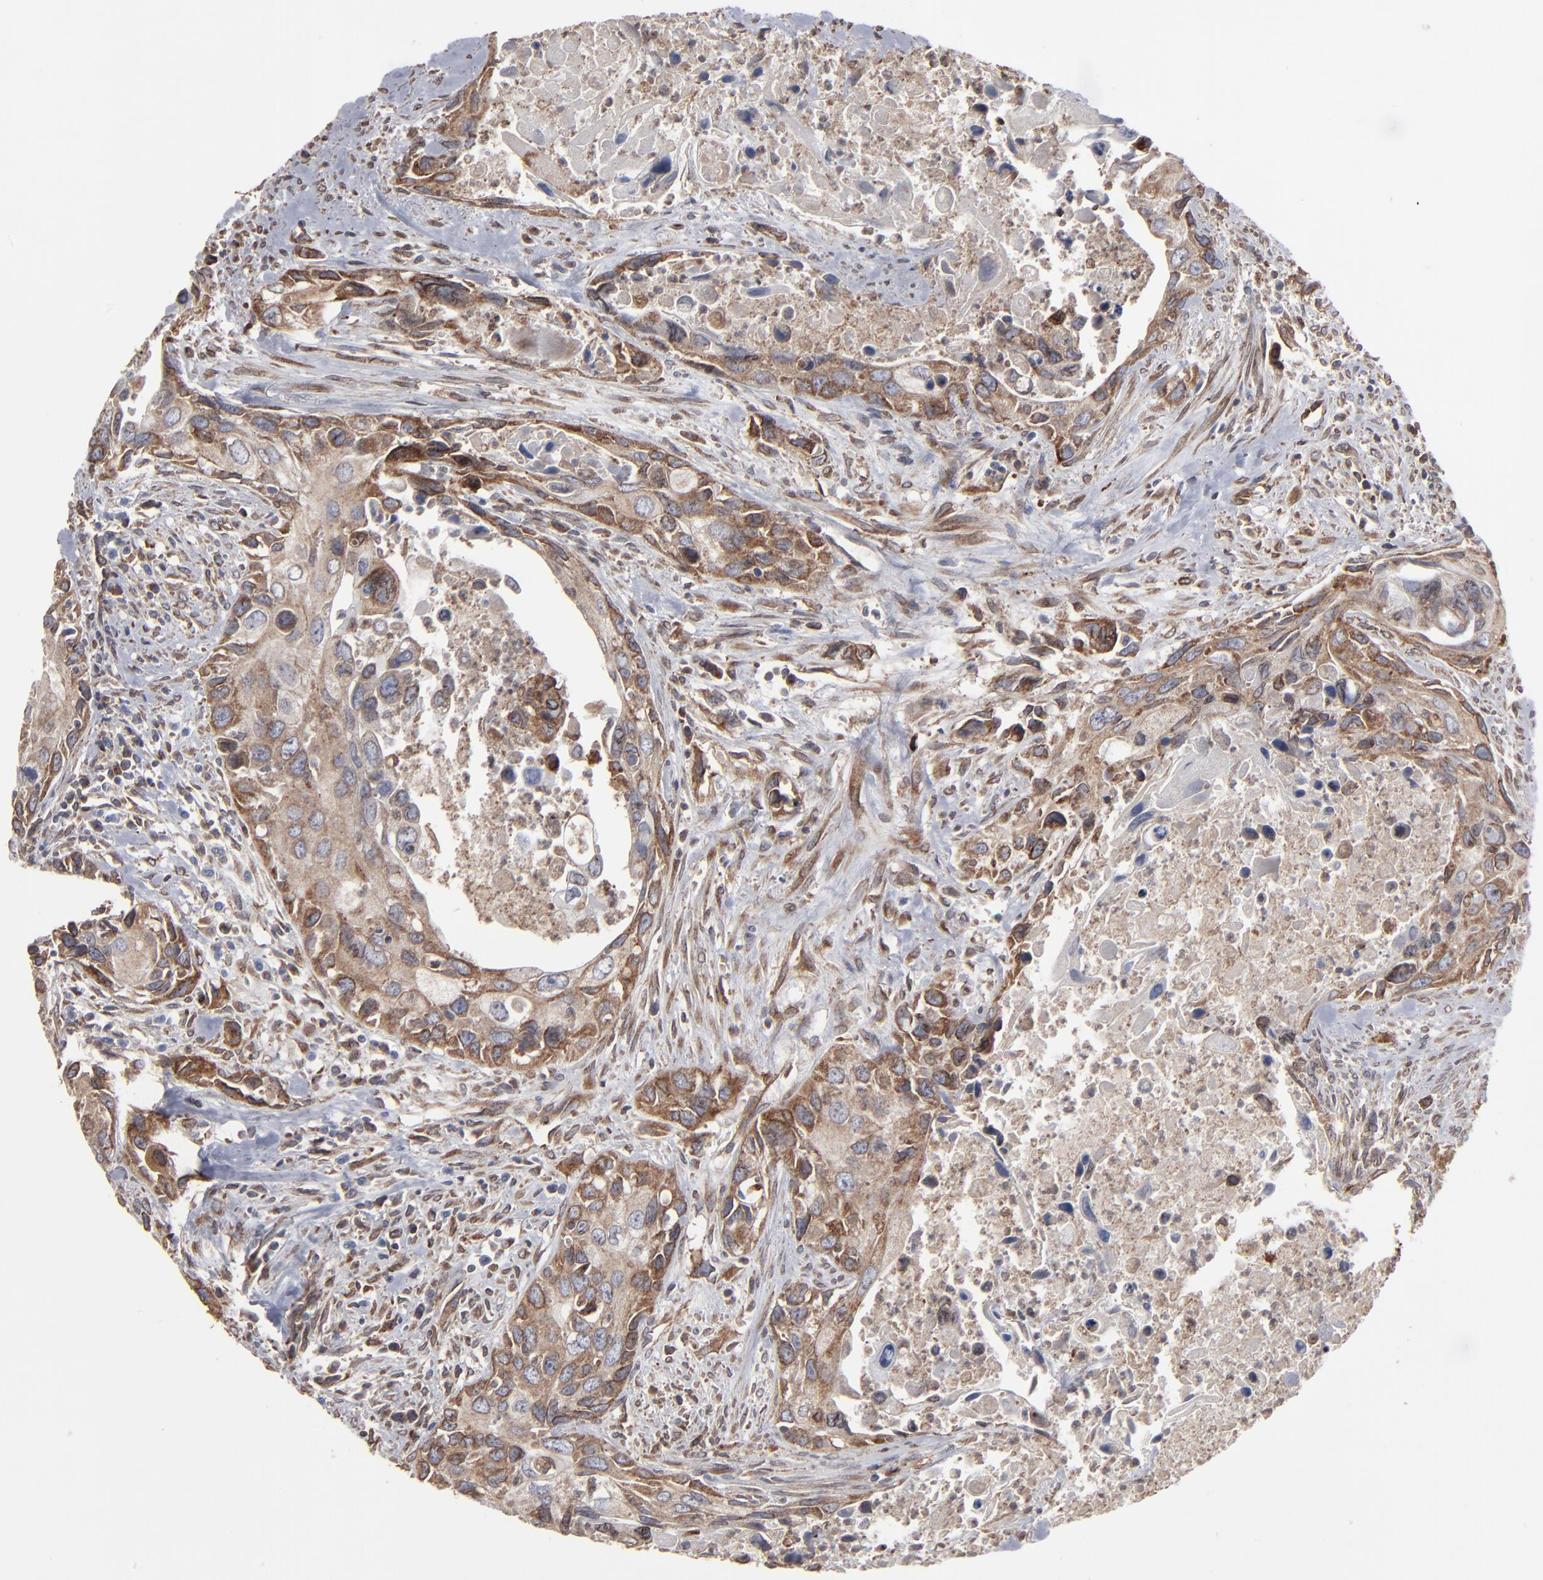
{"staining": {"intensity": "moderate", "quantity": ">75%", "location": "cytoplasmic/membranous"}, "tissue": "urothelial cancer", "cell_type": "Tumor cells", "image_type": "cancer", "snomed": [{"axis": "morphology", "description": "Urothelial carcinoma, High grade"}, {"axis": "topography", "description": "Urinary bladder"}], "caption": "Immunohistochemical staining of high-grade urothelial carcinoma reveals moderate cytoplasmic/membranous protein expression in about >75% of tumor cells.", "gene": "CNIH1", "patient": {"sex": "male", "age": 71}}